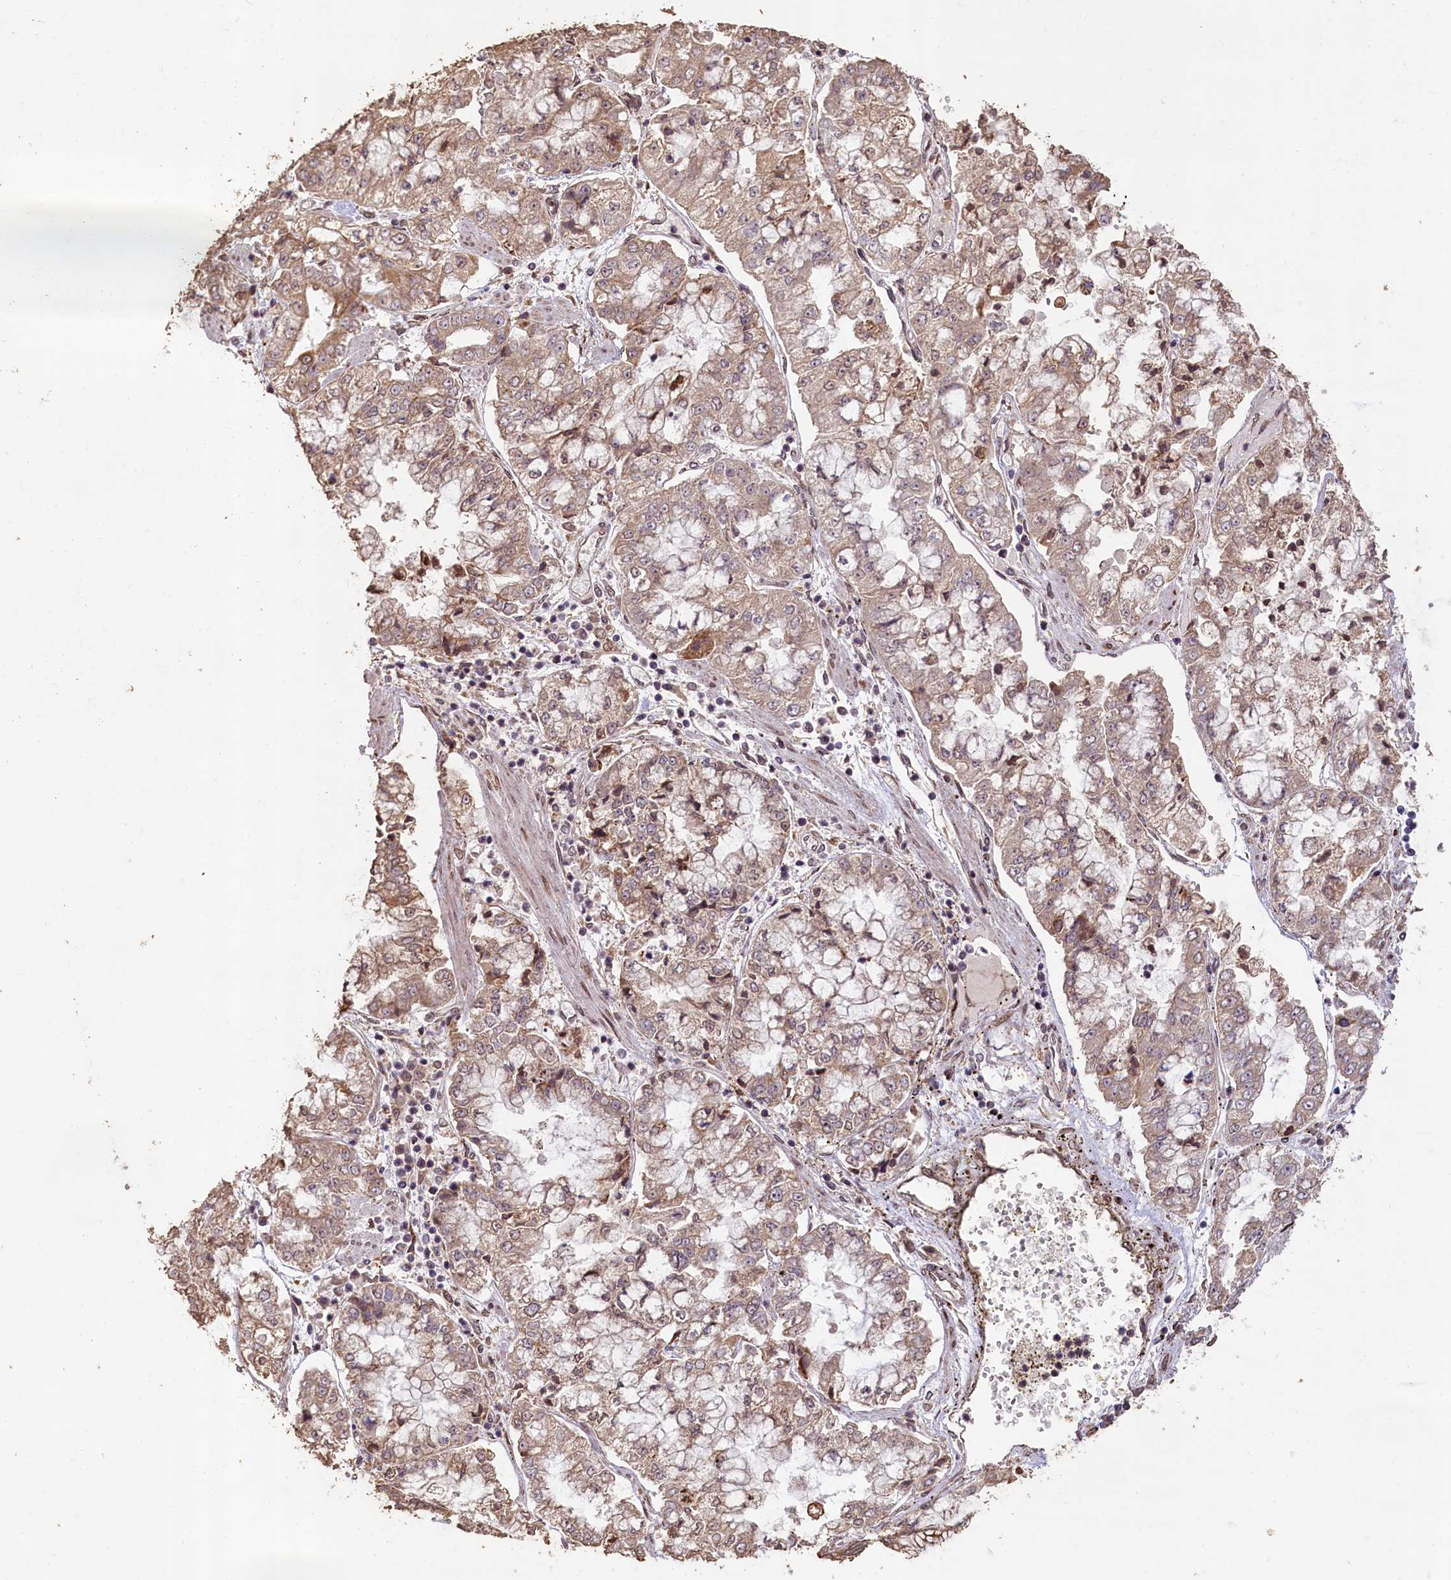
{"staining": {"intensity": "weak", "quantity": ">75%", "location": "cytoplasmic/membranous"}, "tissue": "stomach cancer", "cell_type": "Tumor cells", "image_type": "cancer", "snomed": [{"axis": "morphology", "description": "Adenocarcinoma, NOS"}, {"axis": "topography", "description": "Stomach"}], "caption": "Stomach cancer stained with a protein marker exhibits weak staining in tumor cells.", "gene": "SLC38A7", "patient": {"sex": "male", "age": 76}}